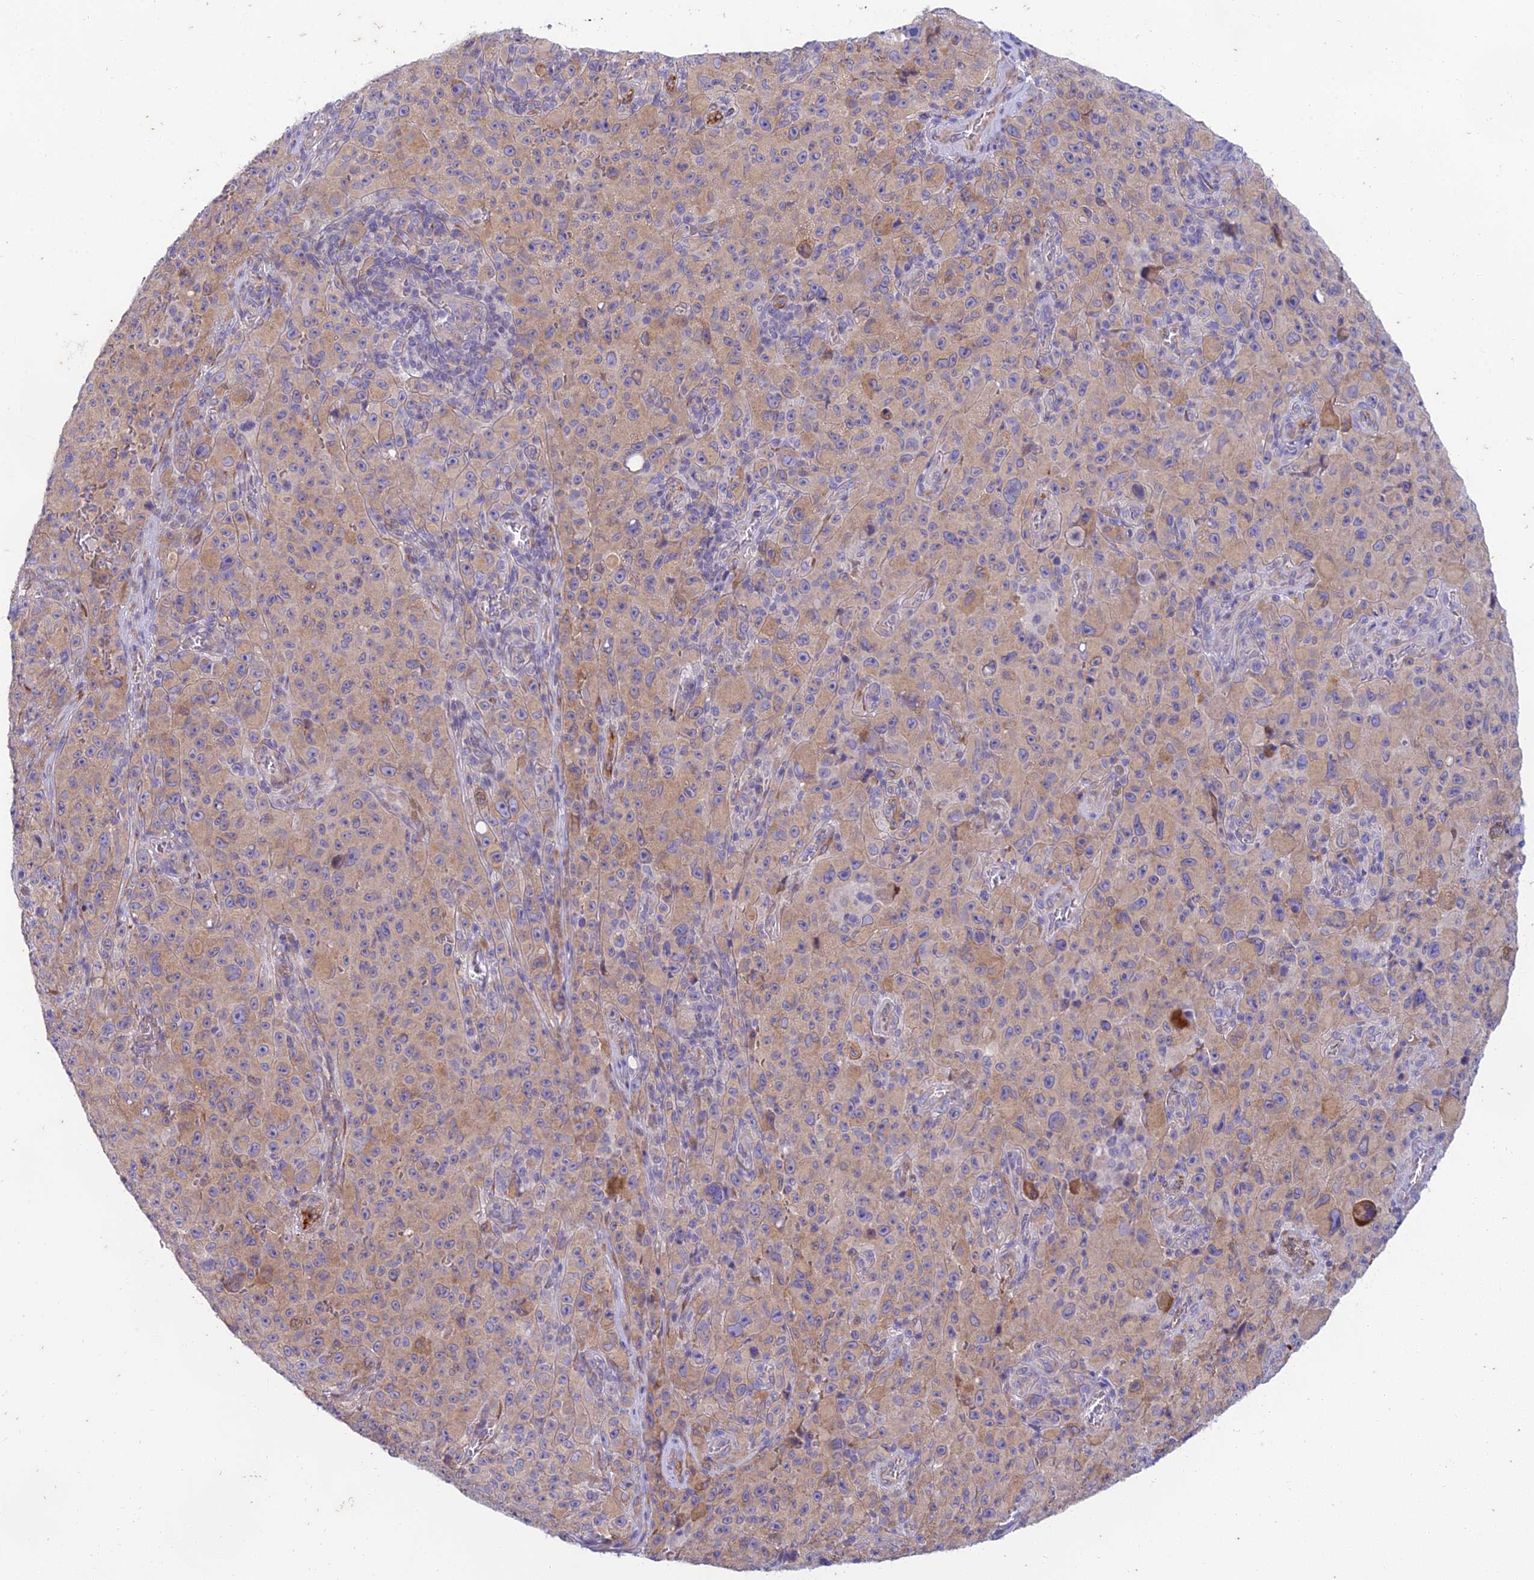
{"staining": {"intensity": "weak", "quantity": ">75%", "location": "cytoplasmic/membranous"}, "tissue": "melanoma", "cell_type": "Tumor cells", "image_type": "cancer", "snomed": [{"axis": "morphology", "description": "Malignant melanoma, NOS"}, {"axis": "topography", "description": "Skin"}], "caption": "The immunohistochemical stain shows weak cytoplasmic/membranous staining in tumor cells of malignant melanoma tissue.", "gene": "PTCD2", "patient": {"sex": "female", "age": 82}}